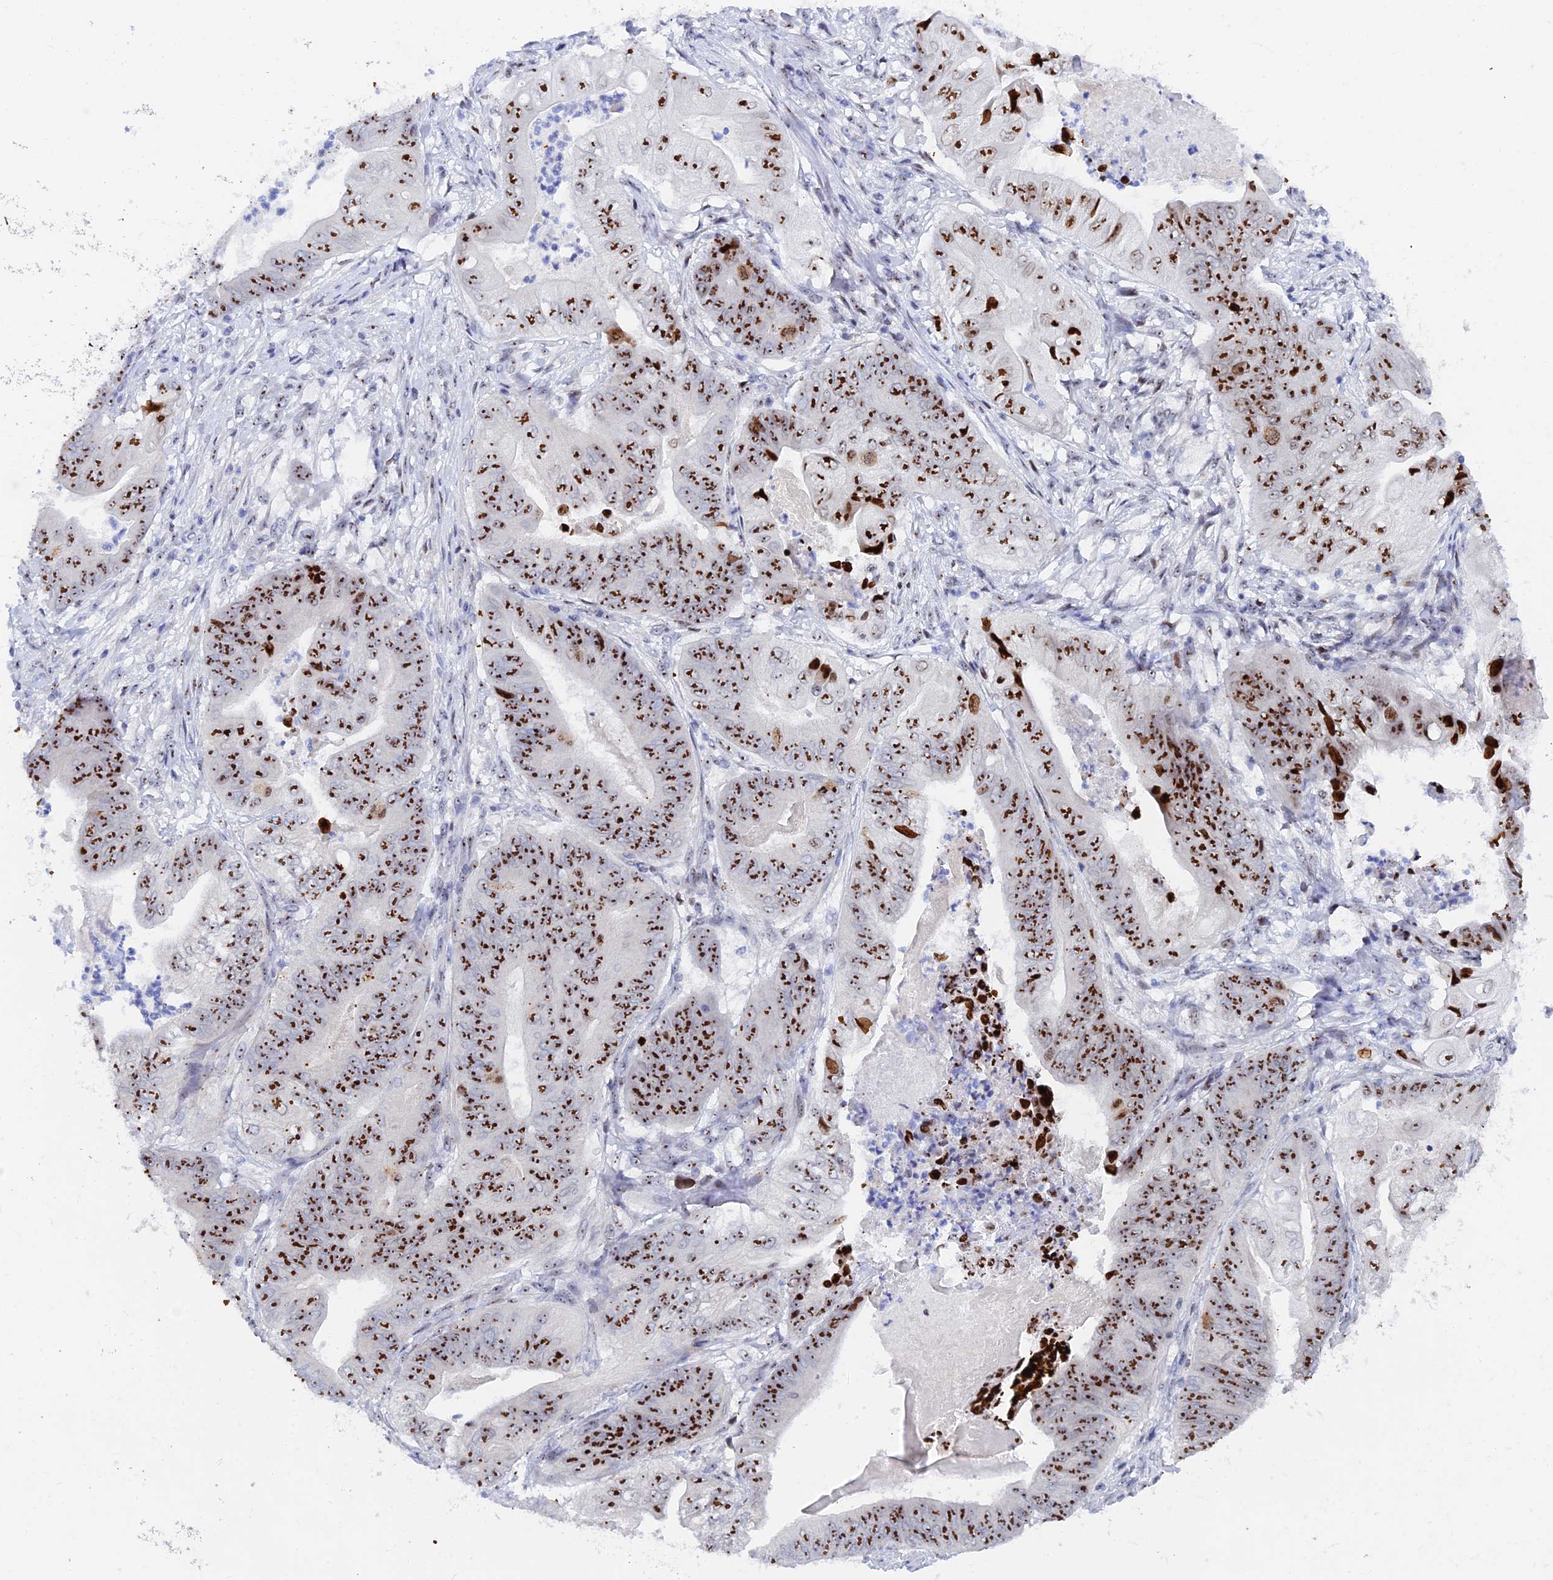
{"staining": {"intensity": "strong", "quantity": ">75%", "location": "nuclear"}, "tissue": "stomach cancer", "cell_type": "Tumor cells", "image_type": "cancer", "snomed": [{"axis": "morphology", "description": "Adenocarcinoma, NOS"}, {"axis": "topography", "description": "Stomach"}], "caption": "This micrograph displays immunohistochemistry staining of human stomach cancer (adenocarcinoma), with high strong nuclear positivity in approximately >75% of tumor cells.", "gene": "RSL1D1", "patient": {"sex": "male", "age": 62}}